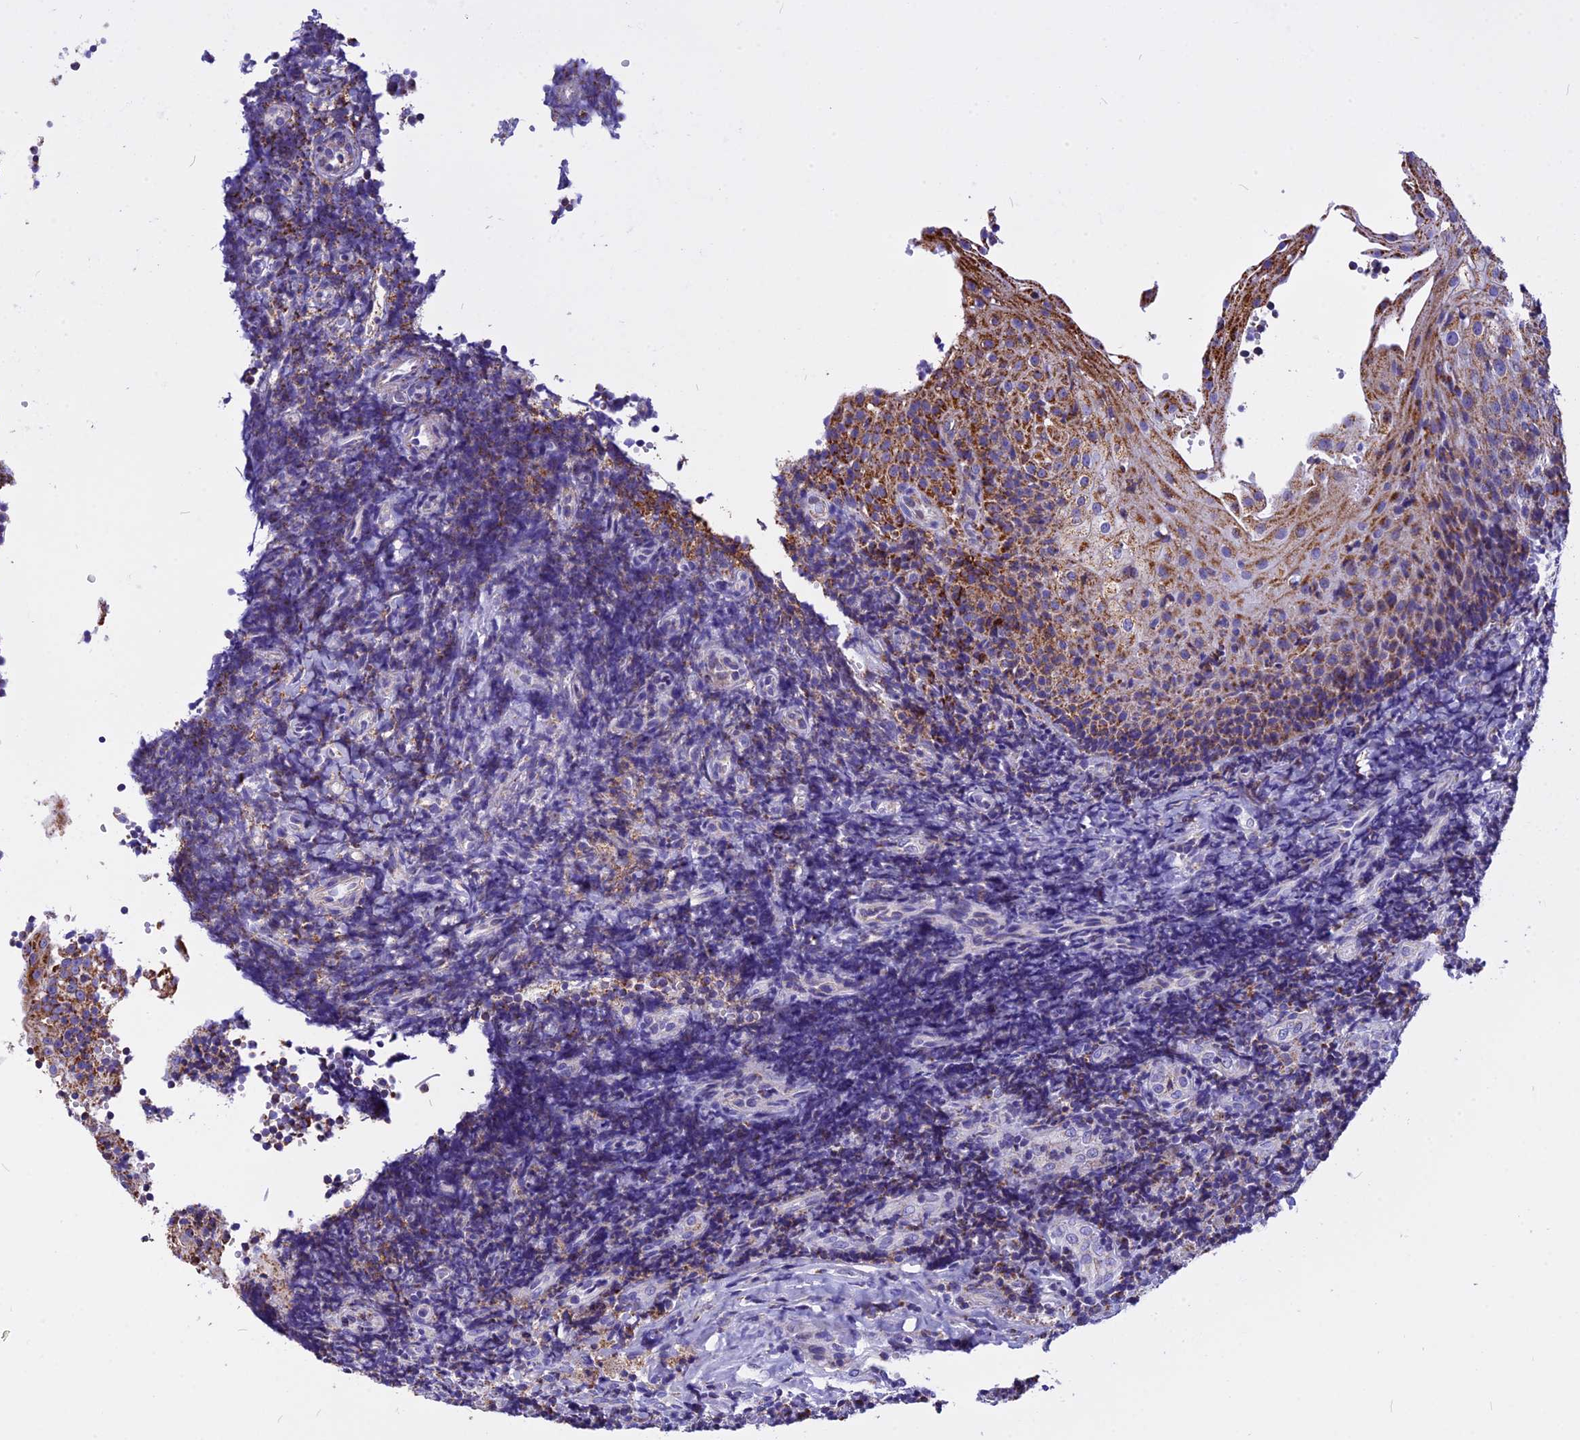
{"staining": {"intensity": "moderate", "quantity": "<25%", "location": "cytoplasmic/membranous"}, "tissue": "tonsil", "cell_type": "Germinal center cells", "image_type": "normal", "snomed": [{"axis": "morphology", "description": "Normal tissue, NOS"}, {"axis": "topography", "description": "Tonsil"}], "caption": "Brown immunohistochemical staining in benign human tonsil demonstrates moderate cytoplasmic/membranous expression in about <25% of germinal center cells.", "gene": "VDAC2", "patient": {"sex": "female", "age": 40}}